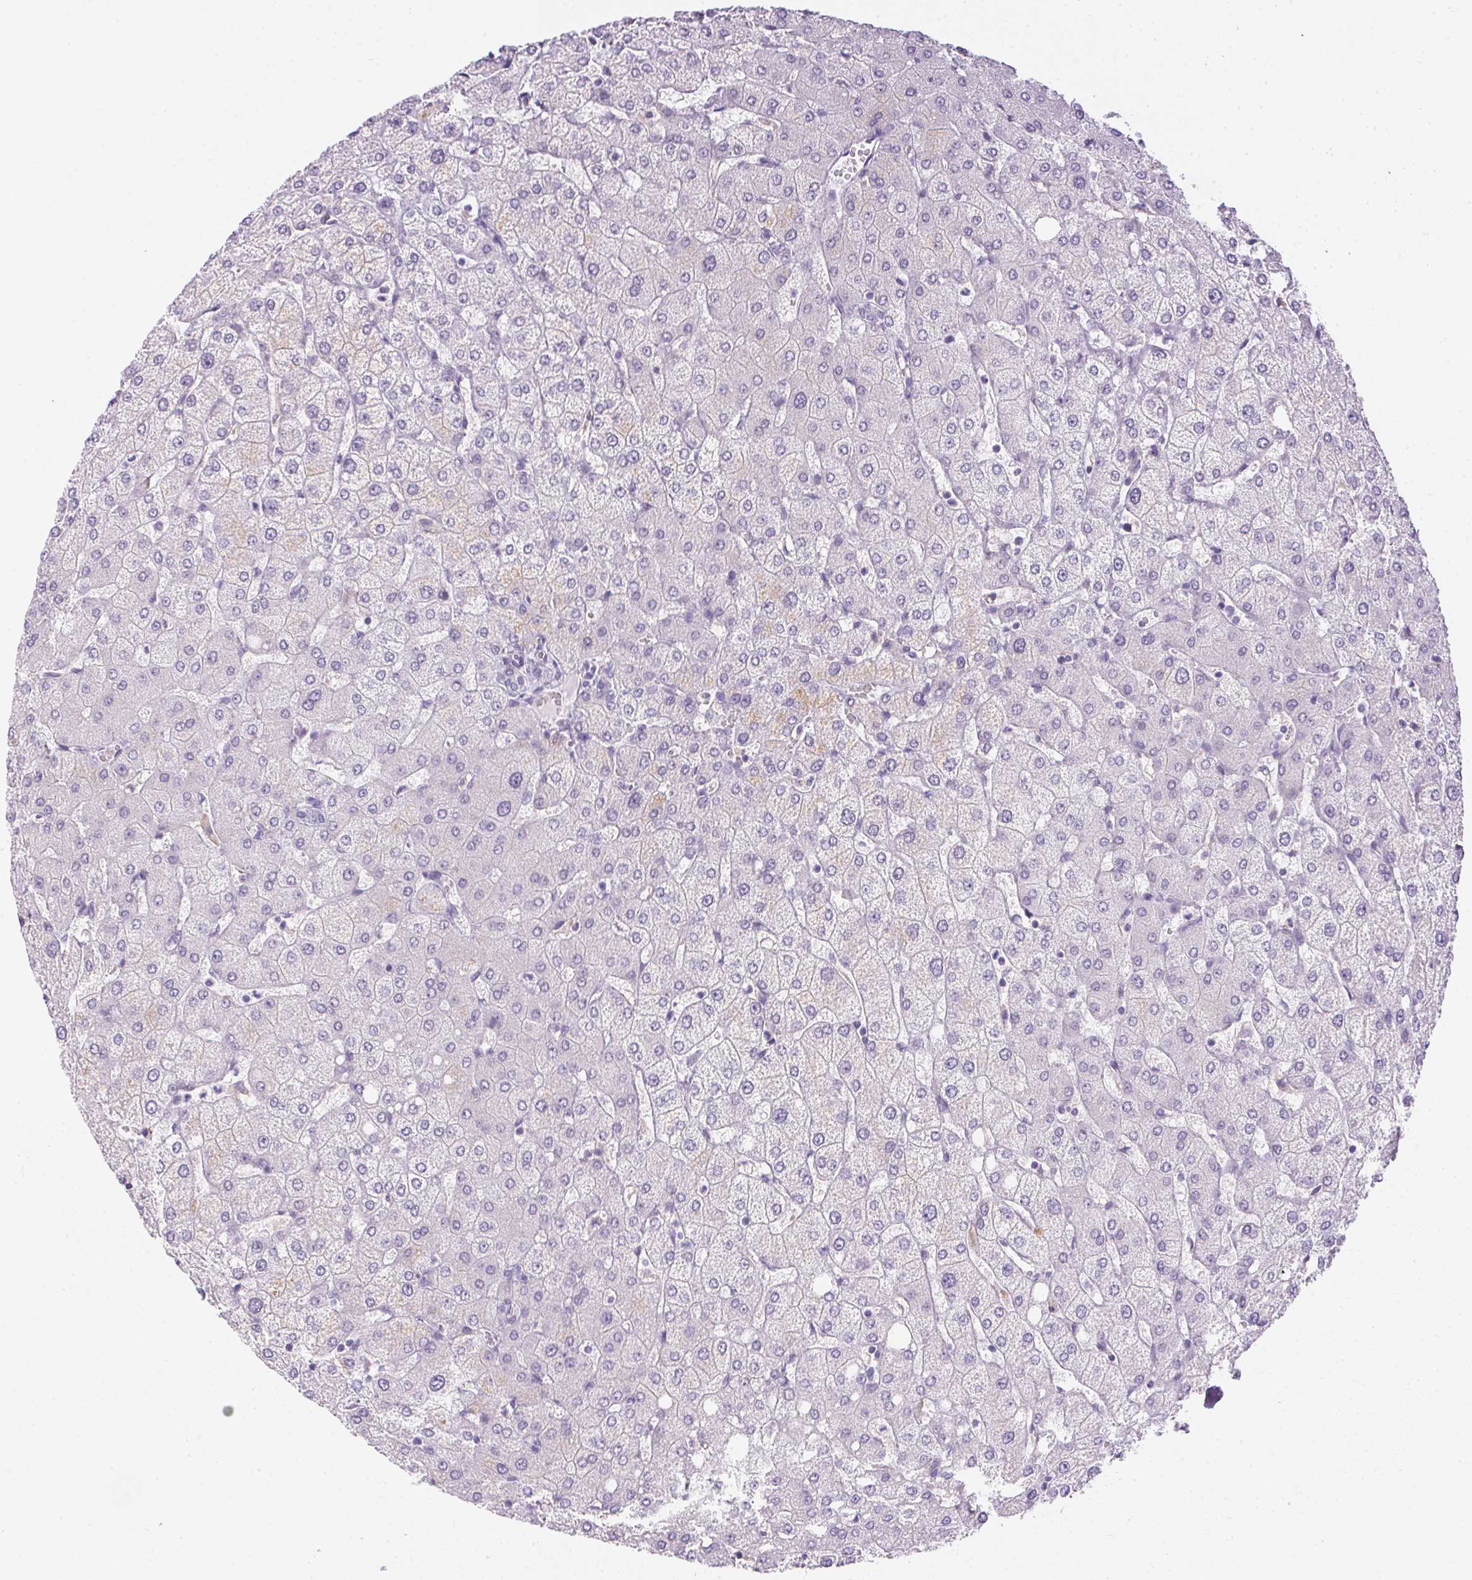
{"staining": {"intensity": "negative", "quantity": "none", "location": "none"}, "tissue": "liver", "cell_type": "Cholangiocytes", "image_type": "normal", "snomed": [{"axis": "morphology", "description": "Normal tissue, NOS"}, {"axis": "topography", "description": "Liver"}], "caption": "Immunohistochemistry (IHC) micrograph of benign human liver stained for a protein (brown), which displays no staining in cholangiocytes. Nuclei are stained in blue.", "gene": "PRL", "patient": {"sex": "female", "age": 54}}